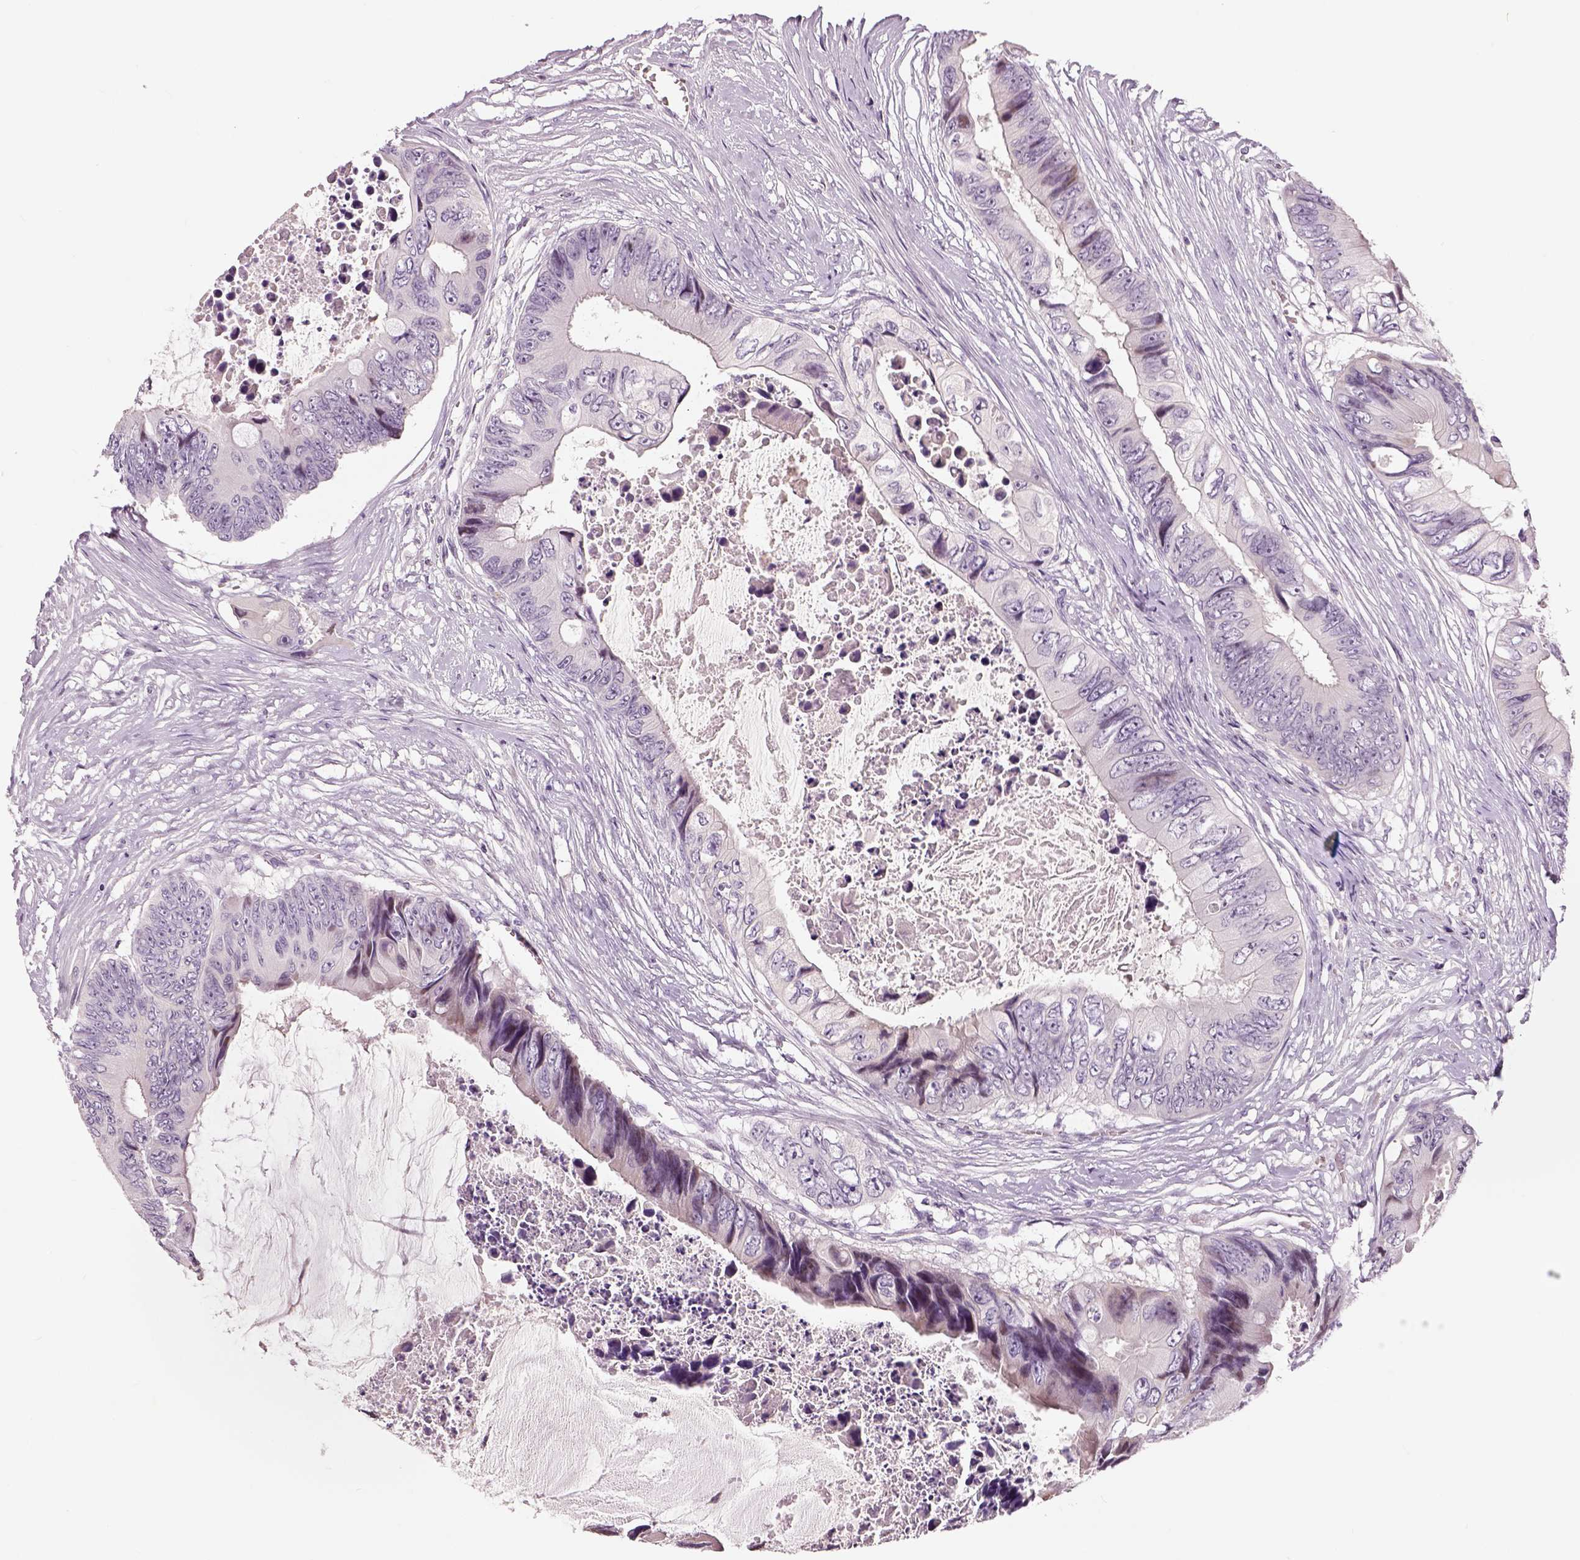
{"staining": {"intensity": "negative", "quantity": "none", "location": "none"}, "tissue": "colorectal cancer", "cell_type": "Tumor cells", "image_type": "cancer", "snomed": [{"axis": "morphology", "description": "Adenocarcinoma, NOS"}, {"axis": "topography", "description": "Rectum"}], "caption": "High magnification brightfield microscopy of colorectal adenocarcinoma stained with DAB (brown) and counterstained with hematoxylin (blue): tumor cells show no significant positivity.", "gene": "NECAB1", "patient": {"sex": "male", "age": 63}}